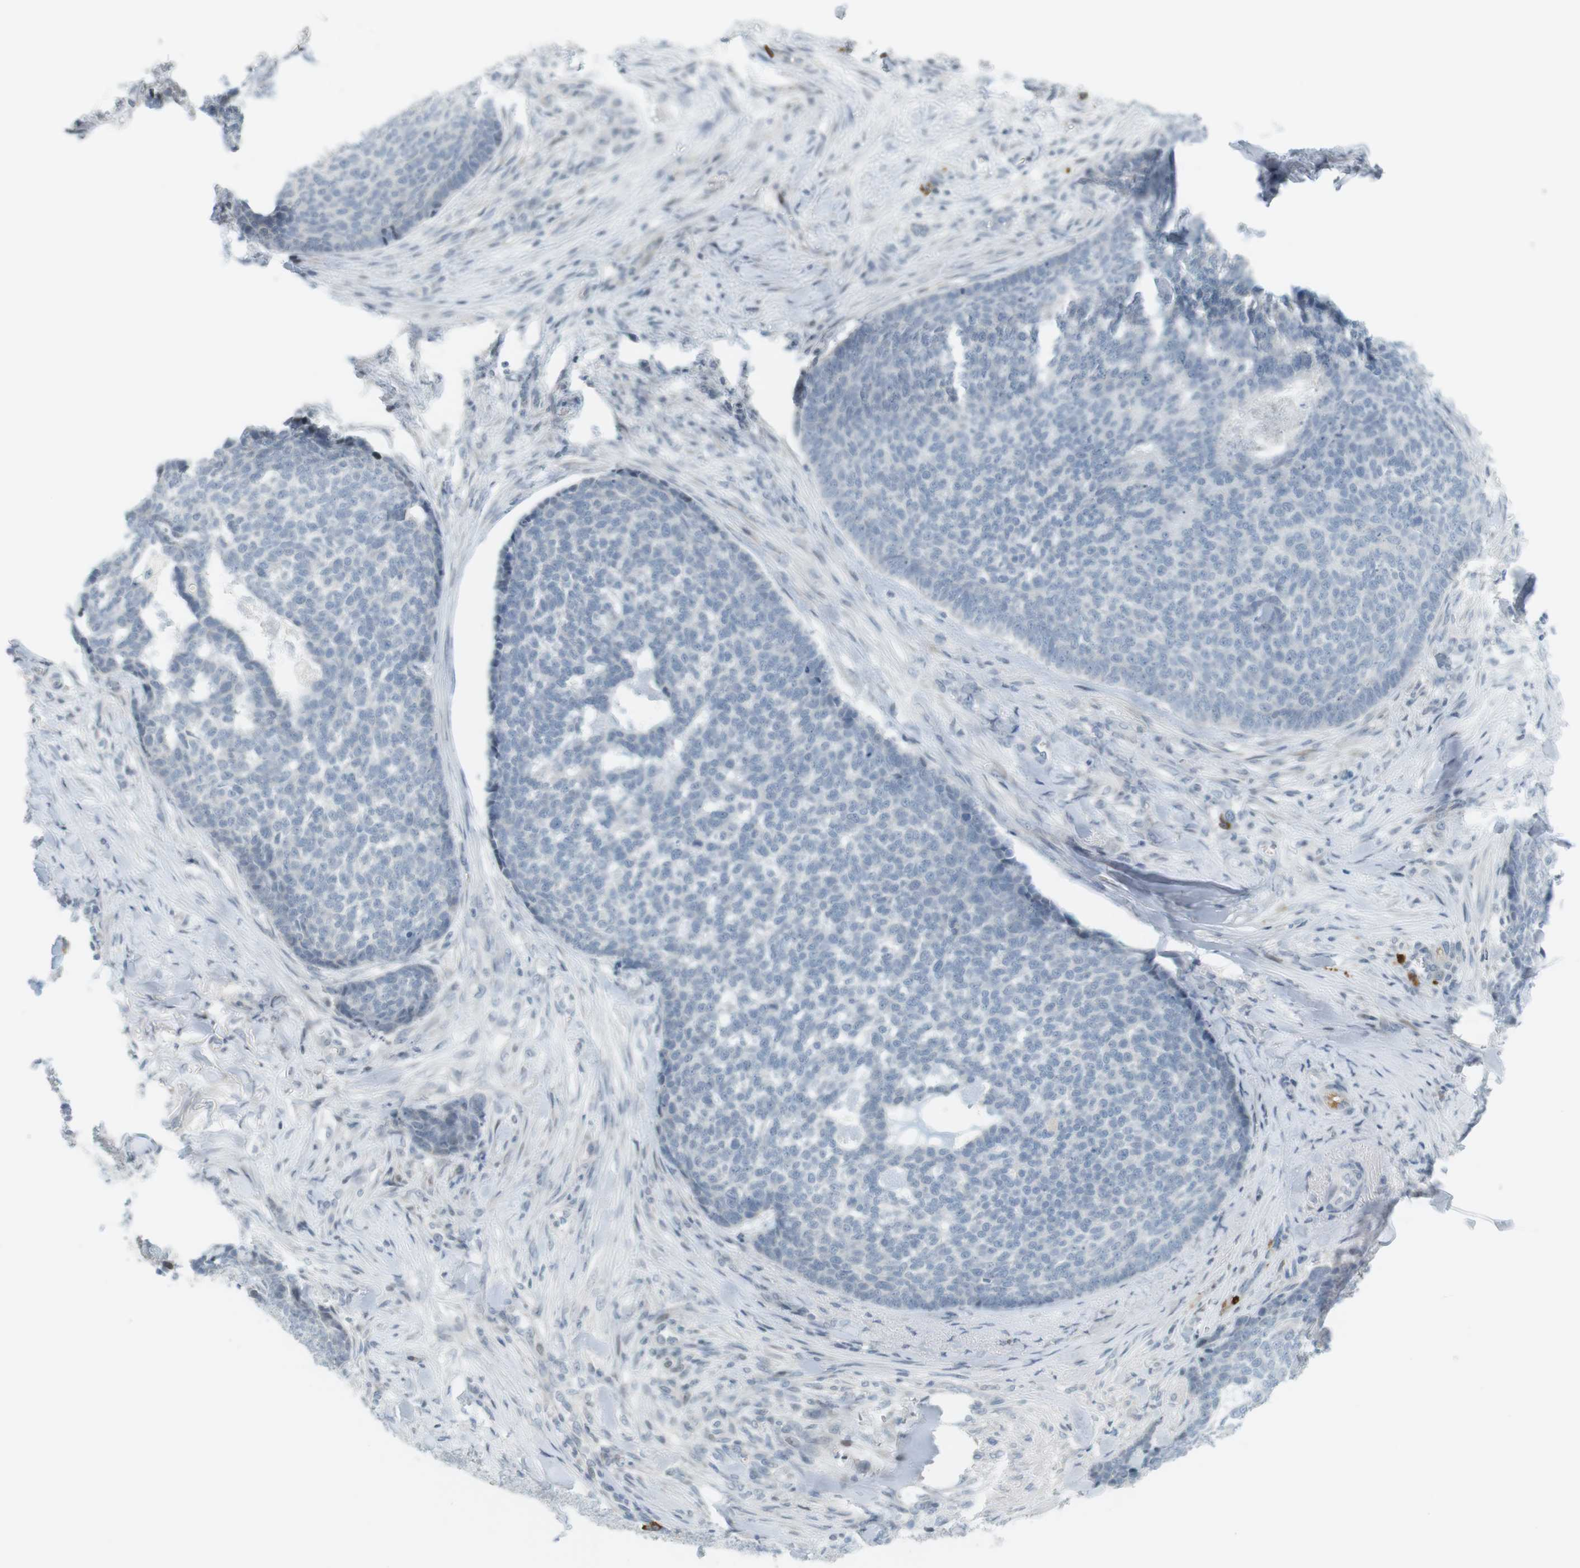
{"staining": {"intensity": "negative", "quantity": "none", "location": "none"}, "tissue": "skin cancer", "cell_type": "Tumor cells", "image_type": "cancer", "snomed": [{"axis": "morphology", "description": "Basal cell carcinoma"}, {"axis": "topography", "description": "Skin"}], "caption": "A high-resolution micrograph shows immunohistochemistry staining of basal cell carcinoma (skin), which displays no significant expression in tumor cells.", "gene": "DMC1", "patient": {"sex": "male", "age": 84}}